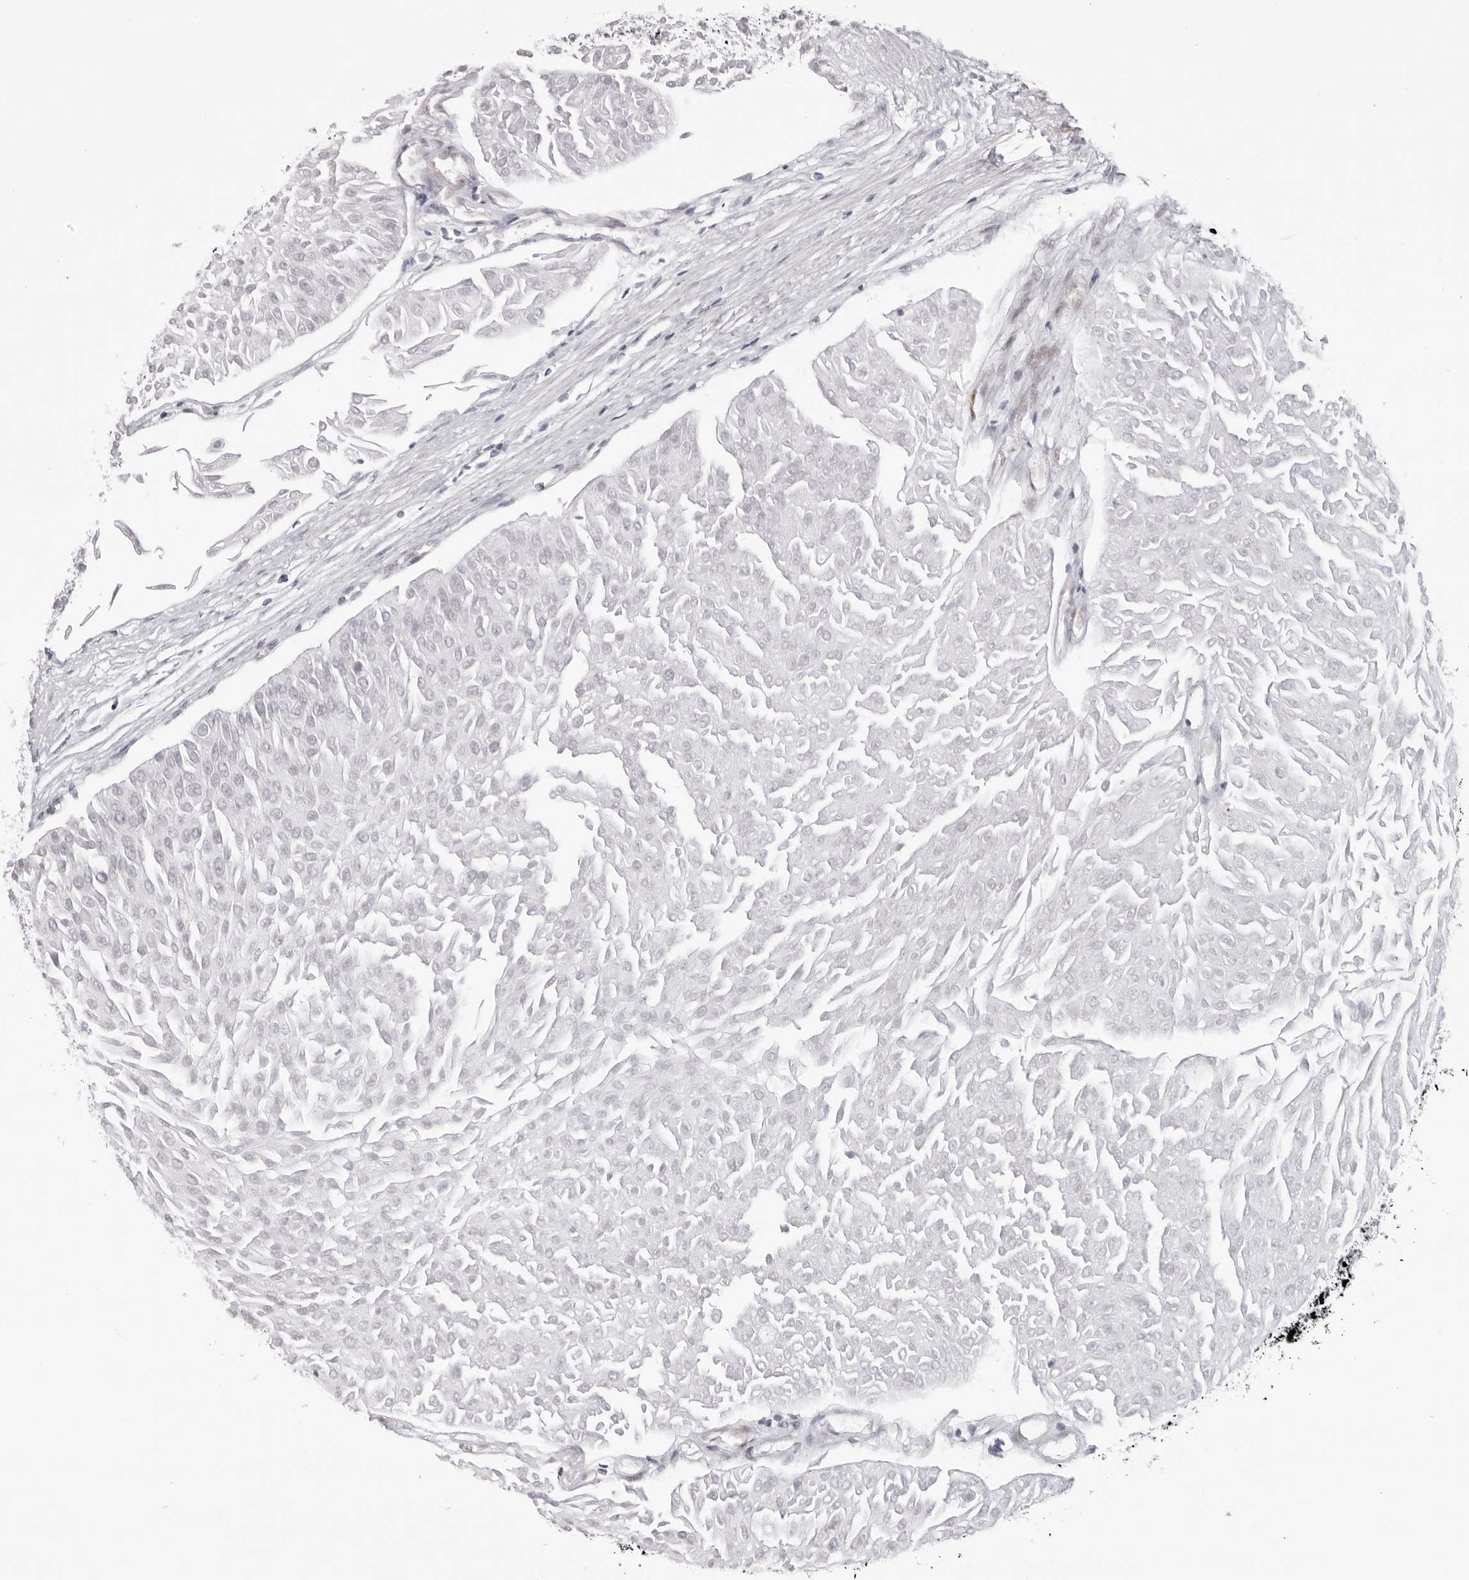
{"staining": {"intensity": "negative", "quantity": "none", "location": "none"}, "tissue": "urothelial cancer", "cell_type": "Tumor cells", "image_type": "cancer", "snomed": [{"axis": "morphology", "description": "Urothelial carcinoma, Low grade"}, {"axis": "topography", "description": "Urinary bladder"}], "caption": "Immunohistochemistry (IHC) of human low-grade urothelial carcinoma demonstrates no staining in tumor cells. The staining is performed using DAB (3,3'-diaminobenzidine) brown chromogen with nuclei counter-stained in using hematoxylin.", "gene": "MAFK", "patient": {"sex": "male", "age": 67}}